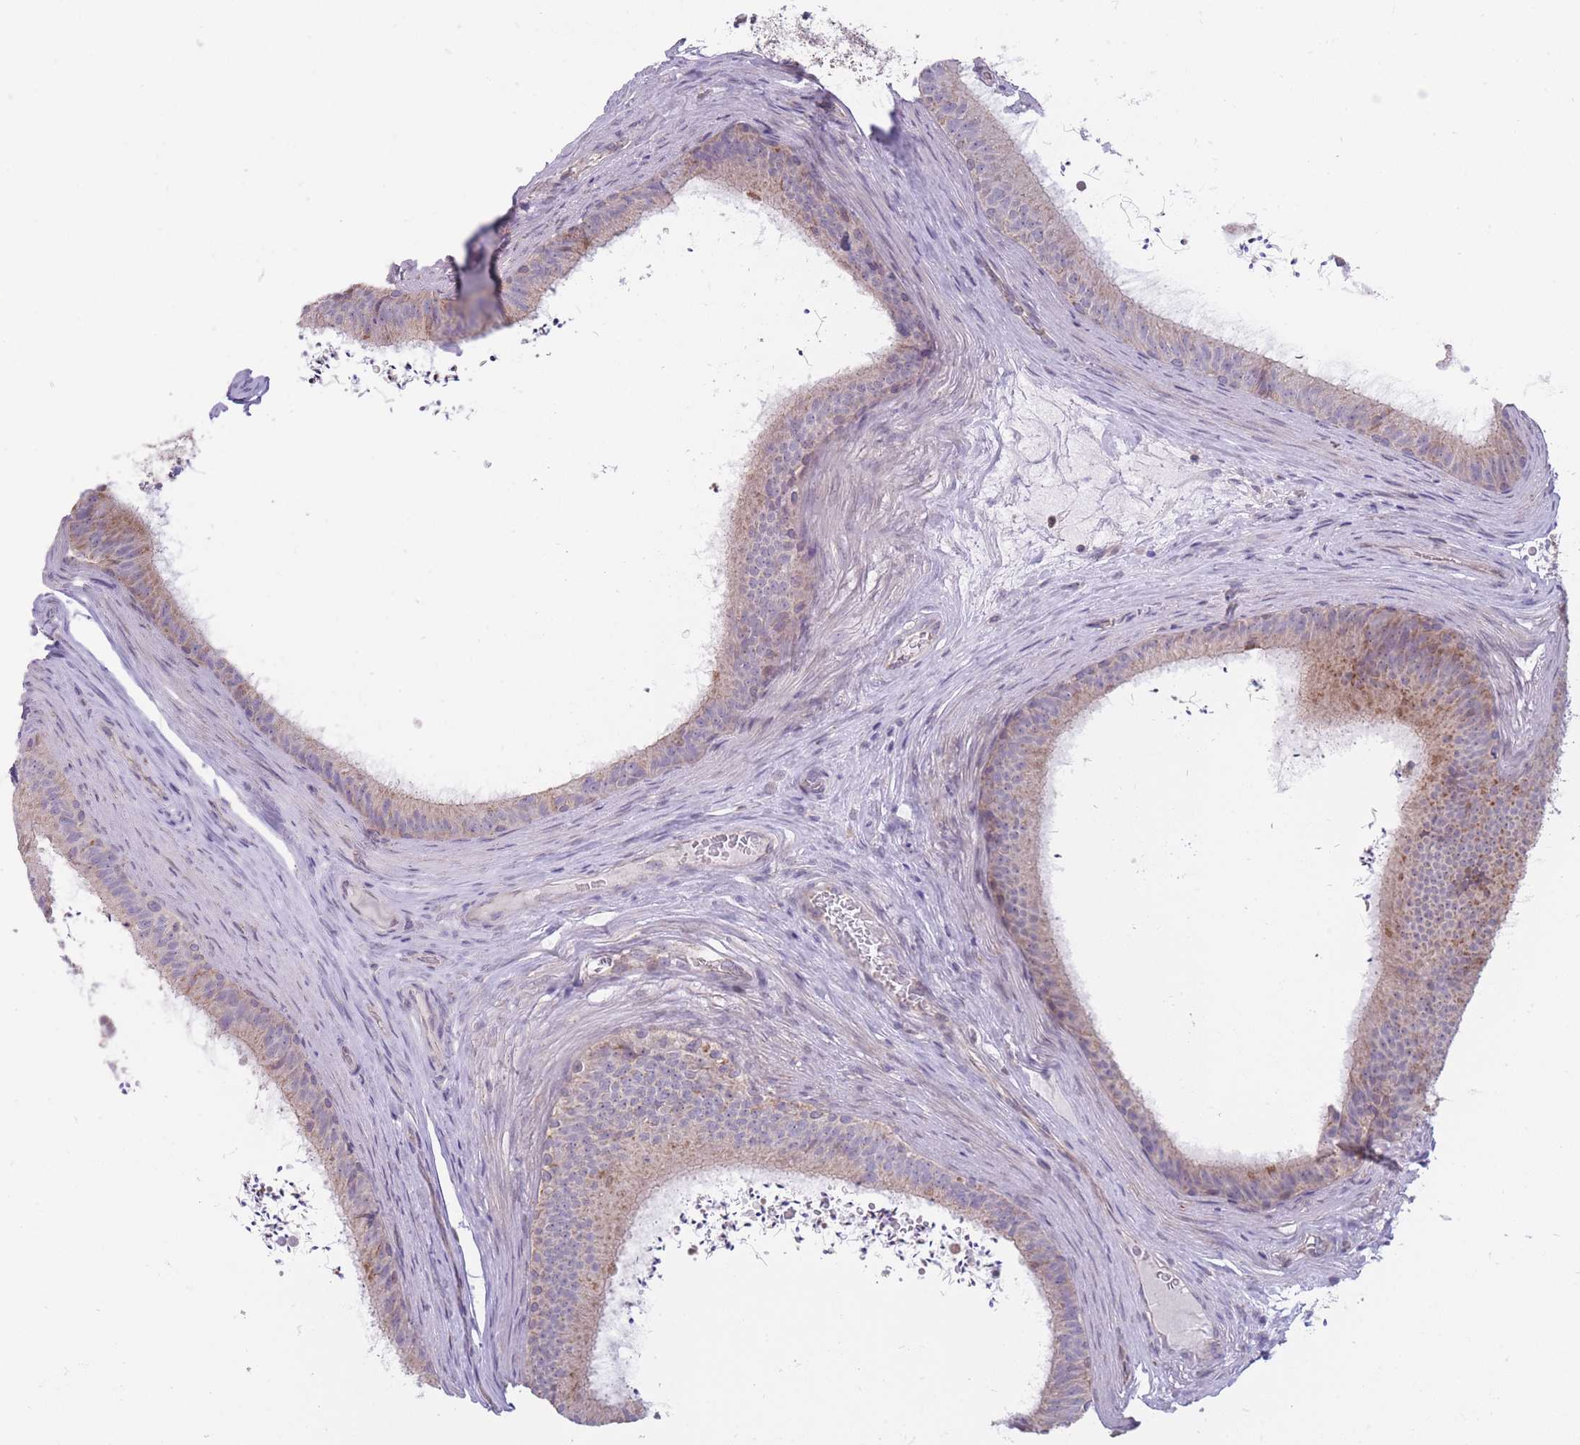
{"staining": {"intensity": "weak", "quantity": "<25%", "location": "cytoplasmic/membranous"}, "tissue": "epididymis", "cell_type": "Glandular cells", "image_type": "normal", "snomed": [{"axis": "morphology", "description": "Normal tissue, NOS"}, {"axis": "topography", "description": "Testis"}, {"axis": "topography", "description": "Epididymis"}], "caption": "Immunohistochemistry (IHC) histopathology image of unremarkable epididymis: human epididymis stained with DAB reveals no significant protein expression in glandular cells.", "gene": "MRPS18C", "patient": {"sex": "male", "age": 41}}